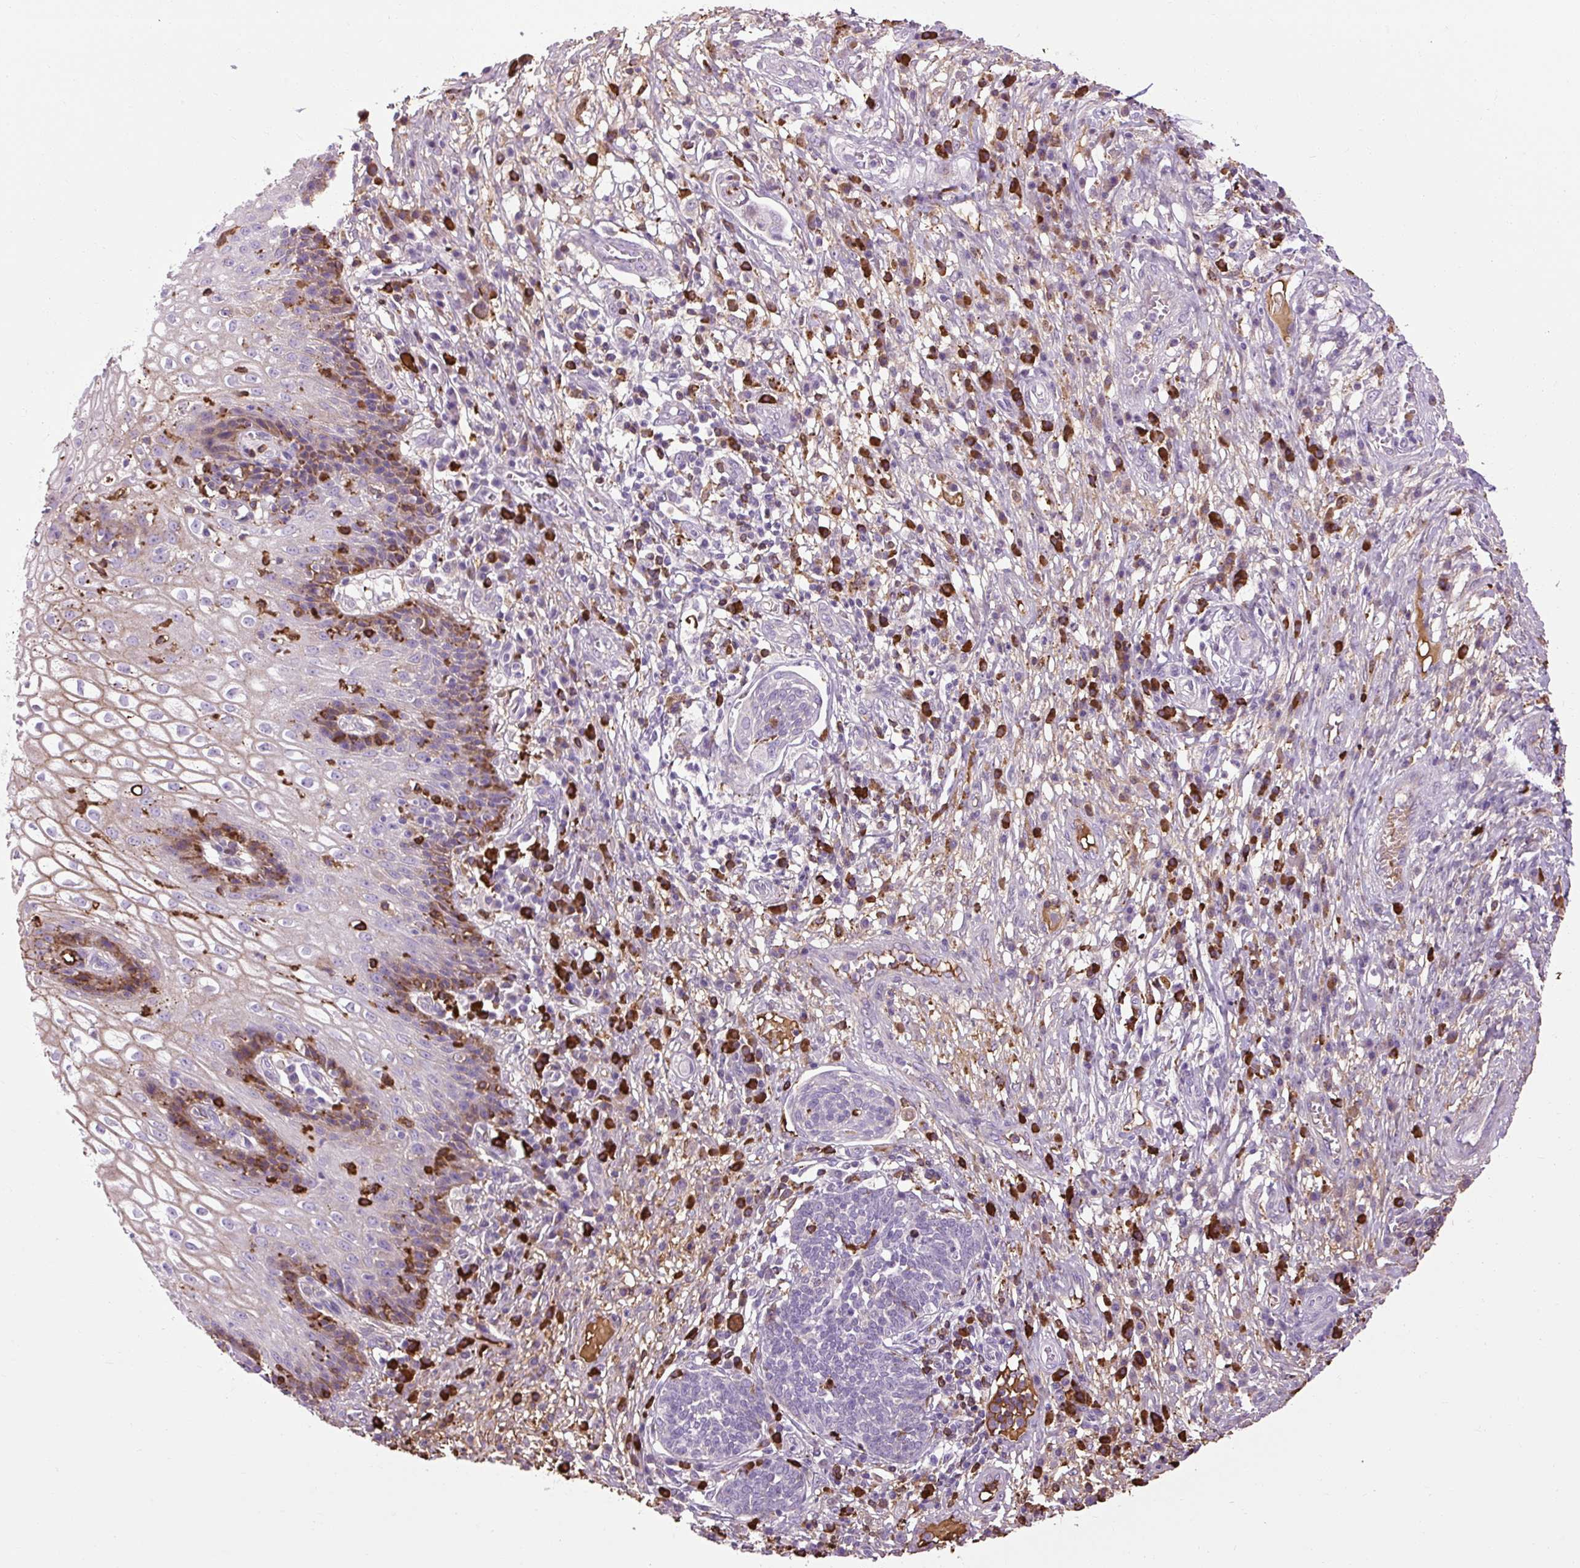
{"staining": {"intensity": "weak", "quantity": "25%-75%", "location": "cytoplasmic/membranous"}, "tissue": "cervical cancer", "cell_type": "Tumor cells", "image_type": "cancer", "snomed": [{"axis": "morphology", "description": "Squamous cell carcinoma, NOS"}, {"axis": "topography", "description": "Cervix"}], "caption": "A brown stain shows weak cytoplasmic/membranous positivity of a protein in squamous cell carcinoma (cervical) tumor cells.", "gene": "ARRDC2", "patient": {"sex": "female", "age": 34}}